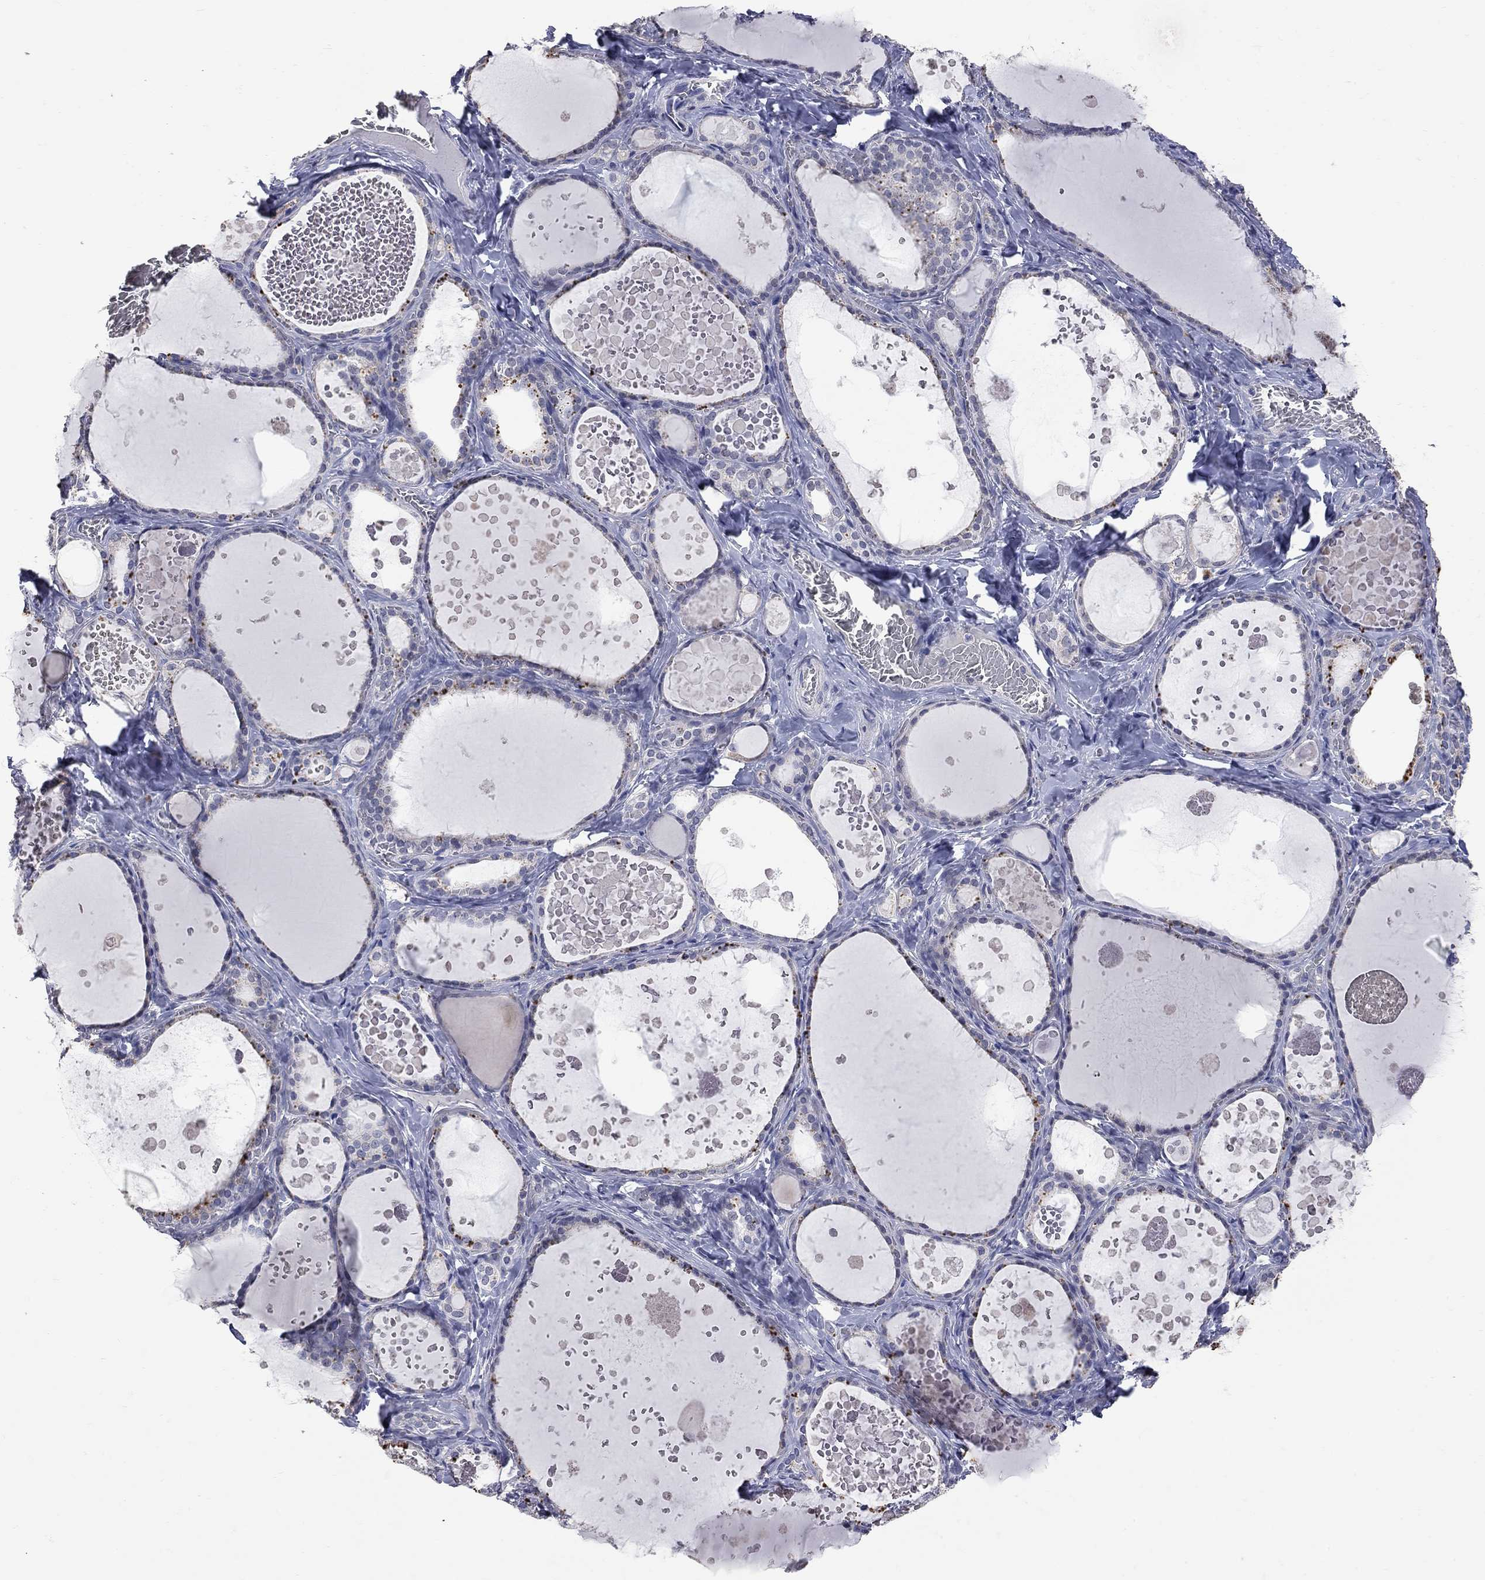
{"staining": {"intensity": "negative", "quantity": "none", "location": "none"}, "tissue": "thyroid gland", "cell_type": "Glandular cells", "image_type": "normal", "snomed": [{"axis": "morphology", "description": "Normal tissue, NOS"}, {"axis": "topography", "description": "Thyroid gland"}], "caption": "Glandular cells show no significant staining in unremarkable thyroid gland.", "gene": "NOS2", "patient": {"sex": "female", "age": 56}}